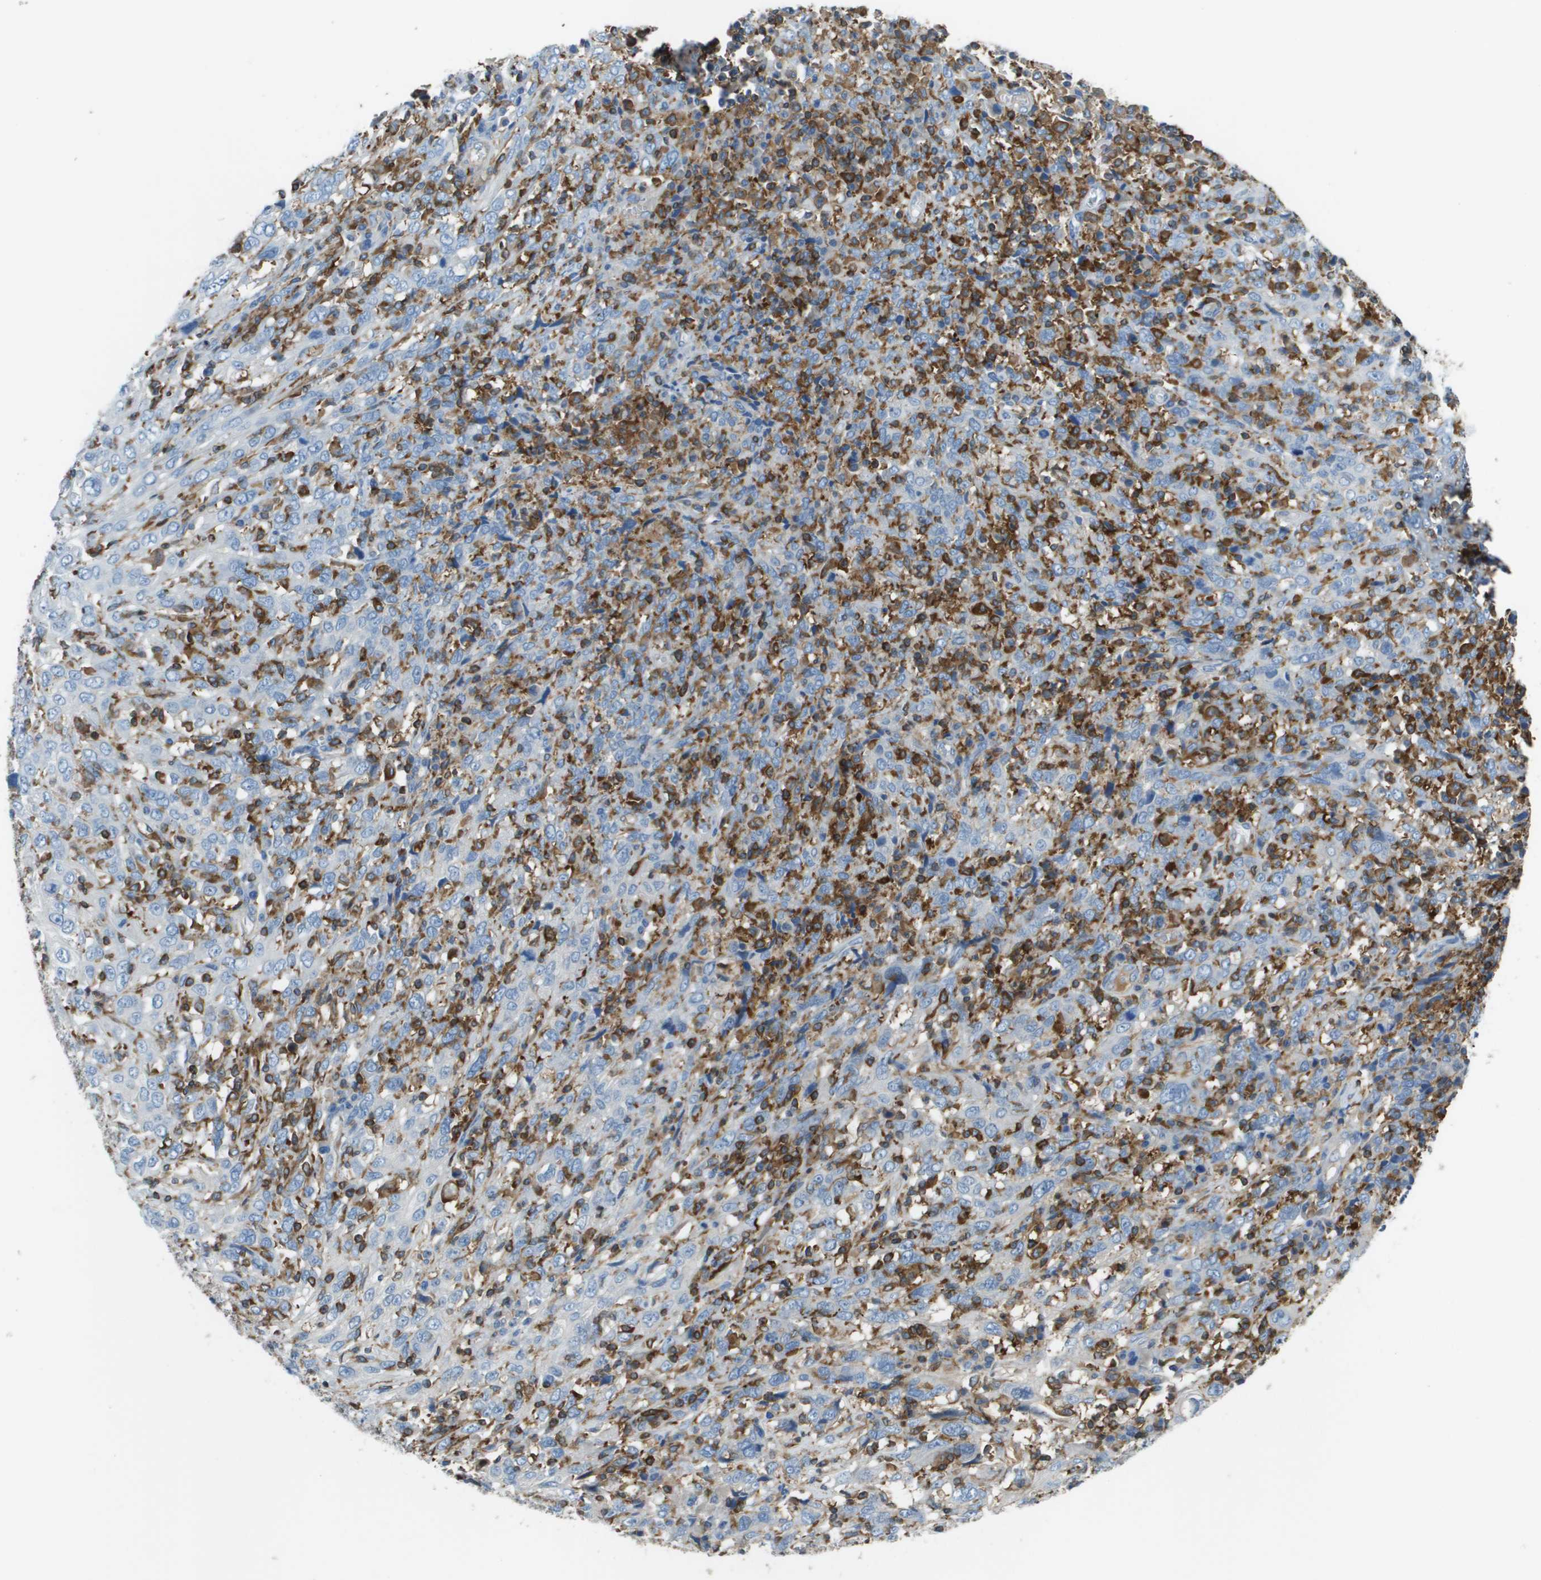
{"staining": {"intensity": "negative", "quantity": "none", "location": "none"}, "tissue": "cervical cancer", "cell_type": "Tumor cells", "image_type": "cancer", "snomed": [{"axis": "morphology", "description": "Squamous cell carcinoma, NOS"}, {"axis": "topography", "description": "Cervix"}], "caption": "Photomicrograph shows no protein staining in tumor cells of squamous cell carcinoma (cervical) tissue.", "gene": "APBB1IP", "patient": {"sex": "female", "age": 46}}